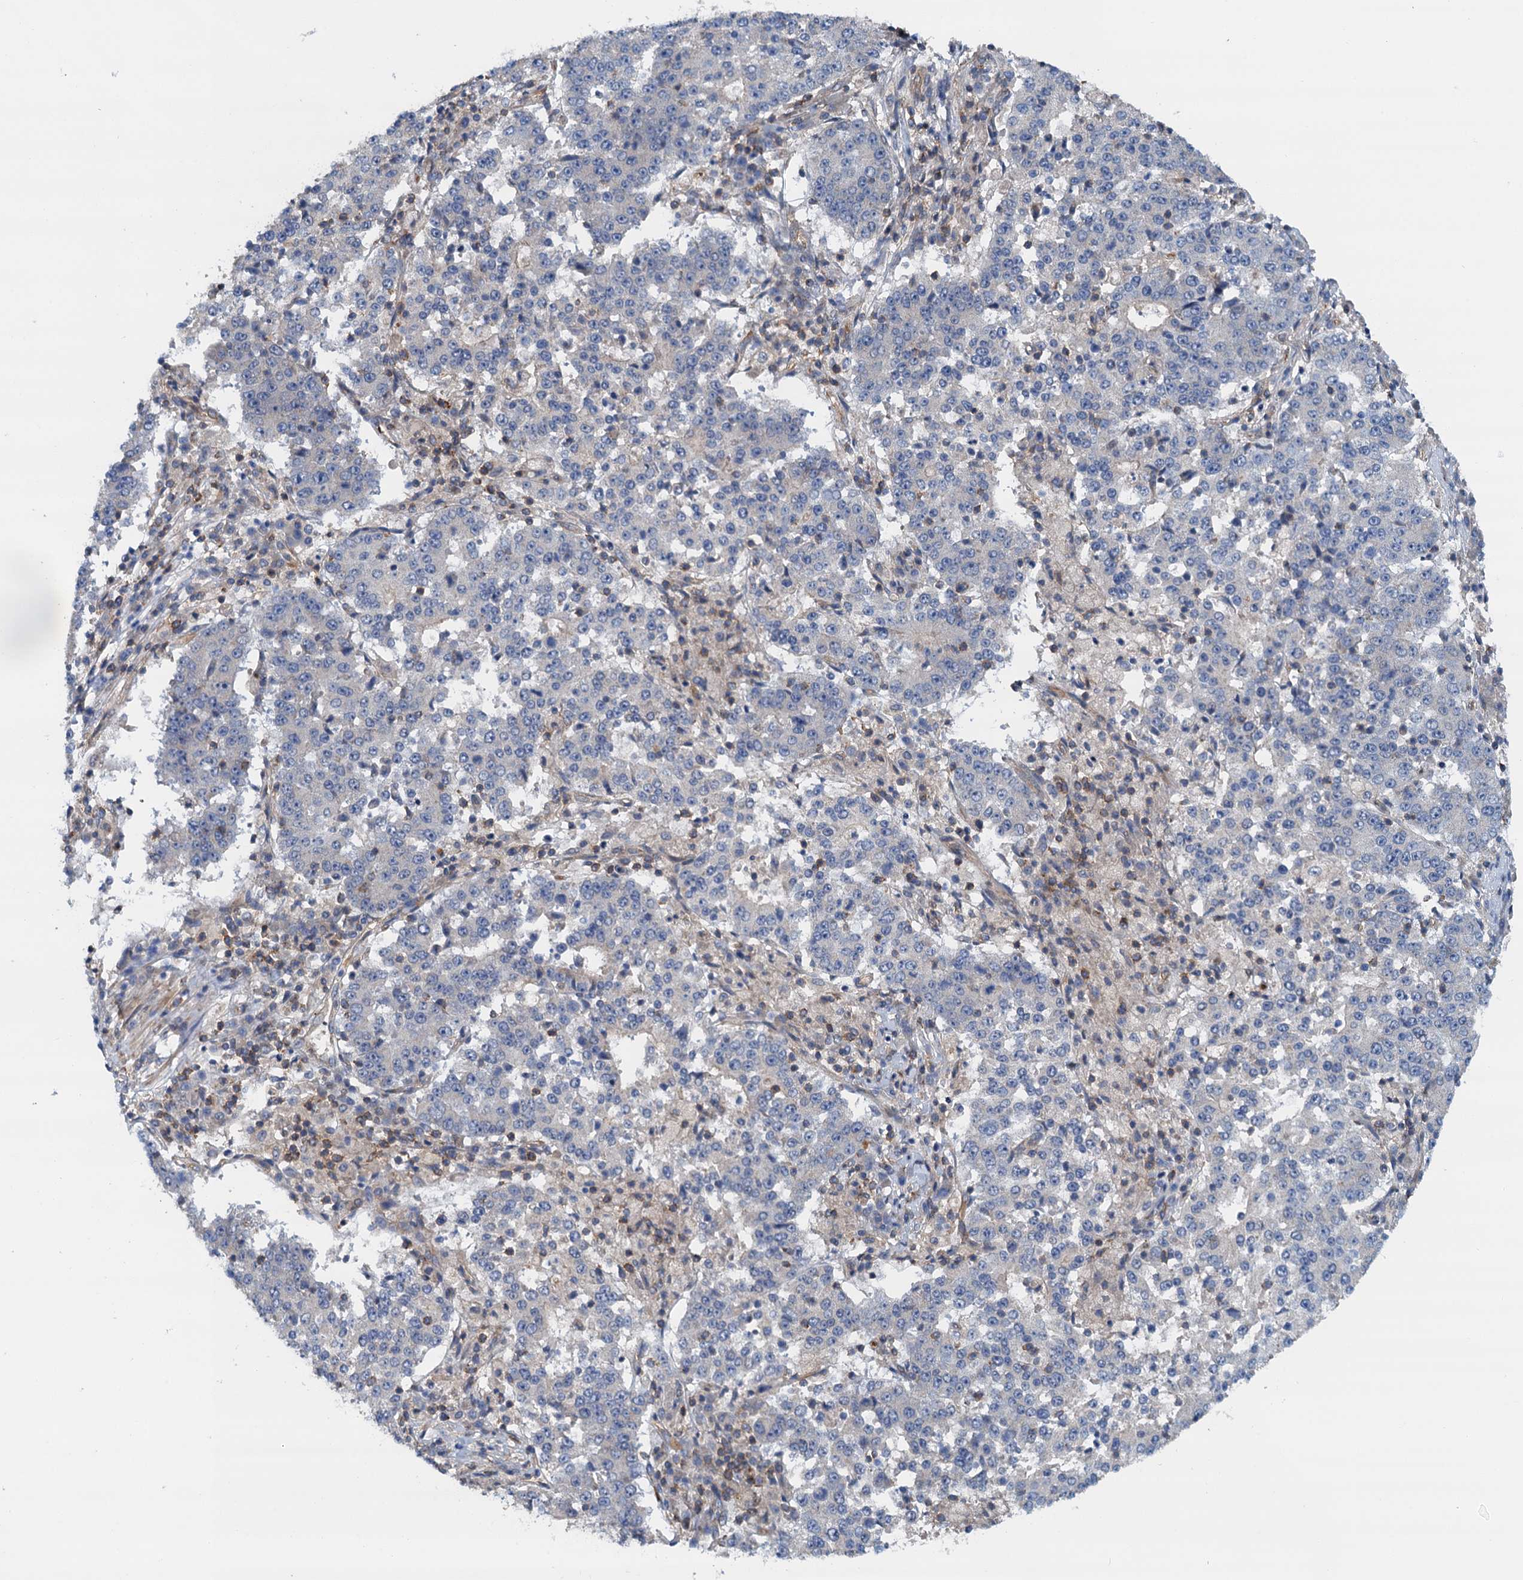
{"staining": {"intensity": "negative", "quantity": "none", "location": "none"}, "tissue": "stomach cancer", "cell_type": "Tumor cells", "image_type": "cancer", "snomed": [{"axis": "morphology", "description": "Adenocarcinoma, NOS"}, {"axis": "topography", "description": "Stomach"}], "caption": "Photomicrograph shows no significant protein expression in tumor cells of stomach adenocarcinoma.", "gene": "ROGDI", "patient": {"sex": "male", "age": 59}}